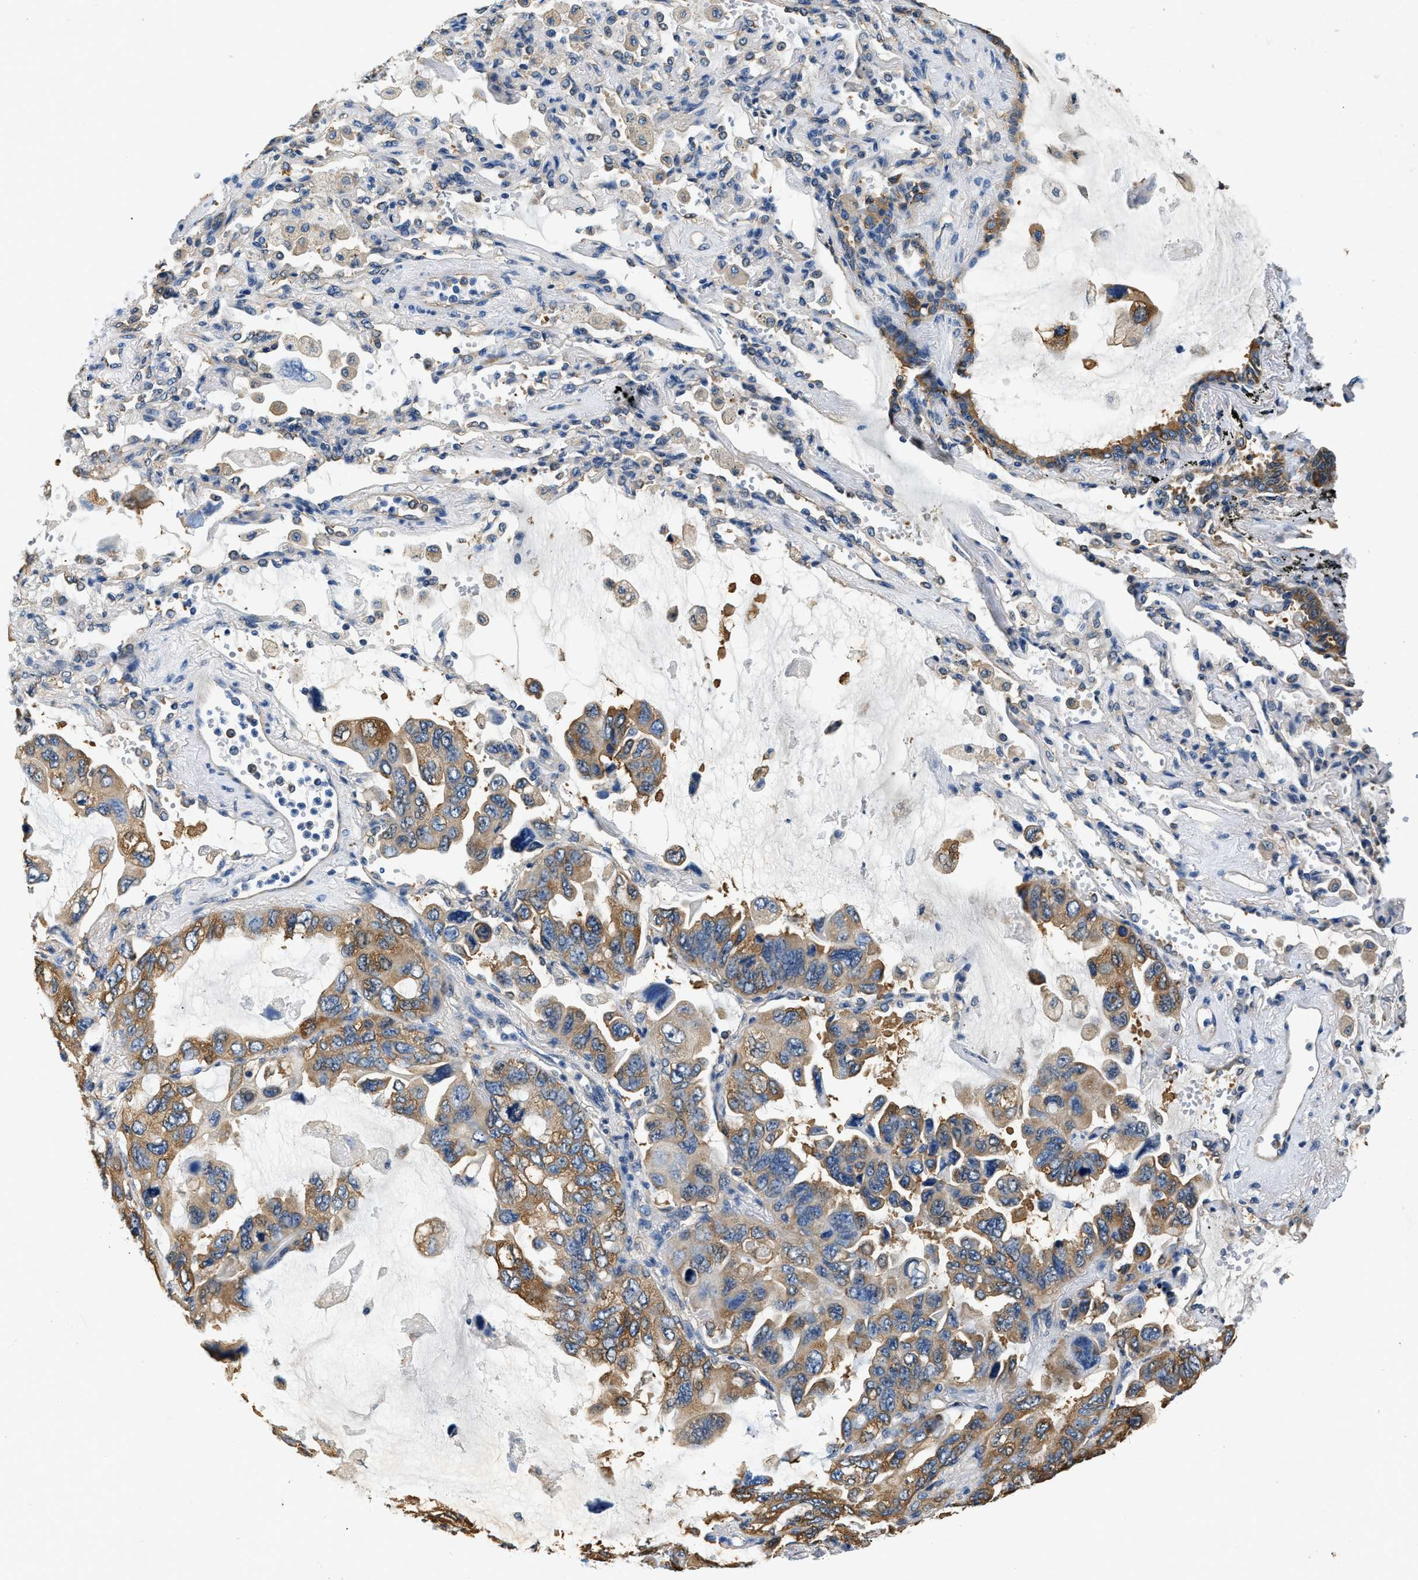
{"staining": {"intensity": "moderate", "quantity": ">75%", "location": "cytoplasmic/membranous"}, "tissue": "lung cancer", "cell_type": "Tumor cells", "image_type": "cancer", "snomed": [{"axis": "morphology", "description": "Squamous cell carcinoma, NOS"}, {"axis": "topography", "description": "Lung"}], "caption": "Human squamous cell carcinoma (lung) stained with a brown dye displays moderate cytoplasmic/membranous positive positivity in approximately >75% of tumor cells.", "gene": "PPP2R1B", "patient": {"sex": "female", "age": 73}}